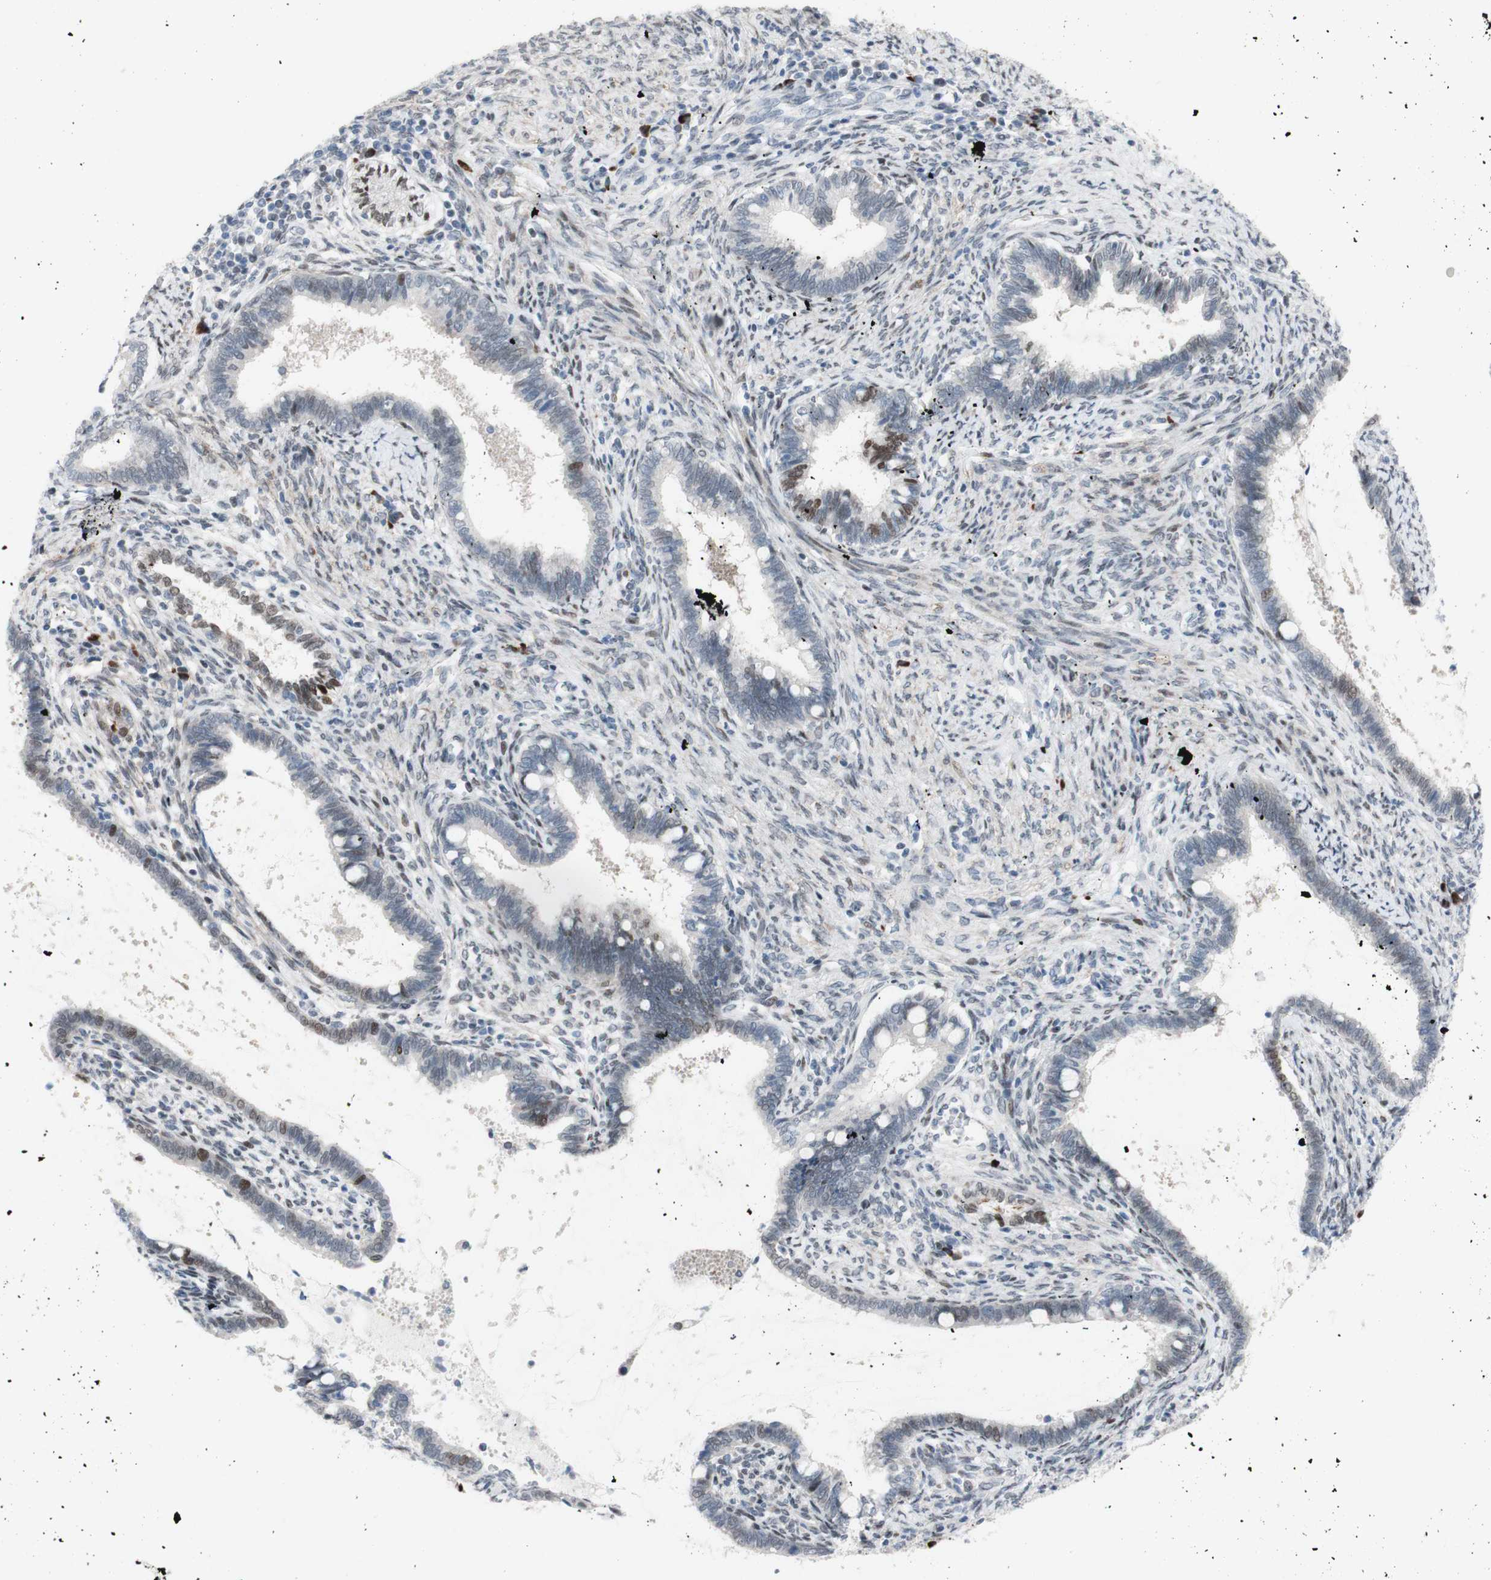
{"staining": {"intensity": "negative", "quantity": "none", "location": "none"}, "tissue": "cervical cancer", "cell_type": "Tumor cells", "image_type": "cancer", "snomed": [{"axis": "morphology", "description": "Adenocarcinoma, NOS"}, {"axis": "topography", "description": "Cervix"}], "caption": "Cervical cancer was stained to show a protein in brown. There is no significant expression in tumor cells. (DAB IHC visualized using brightfield microscopy, high magnification).", "gene": "PHTF2", "patient": {"sex": "female", "age": 44}}